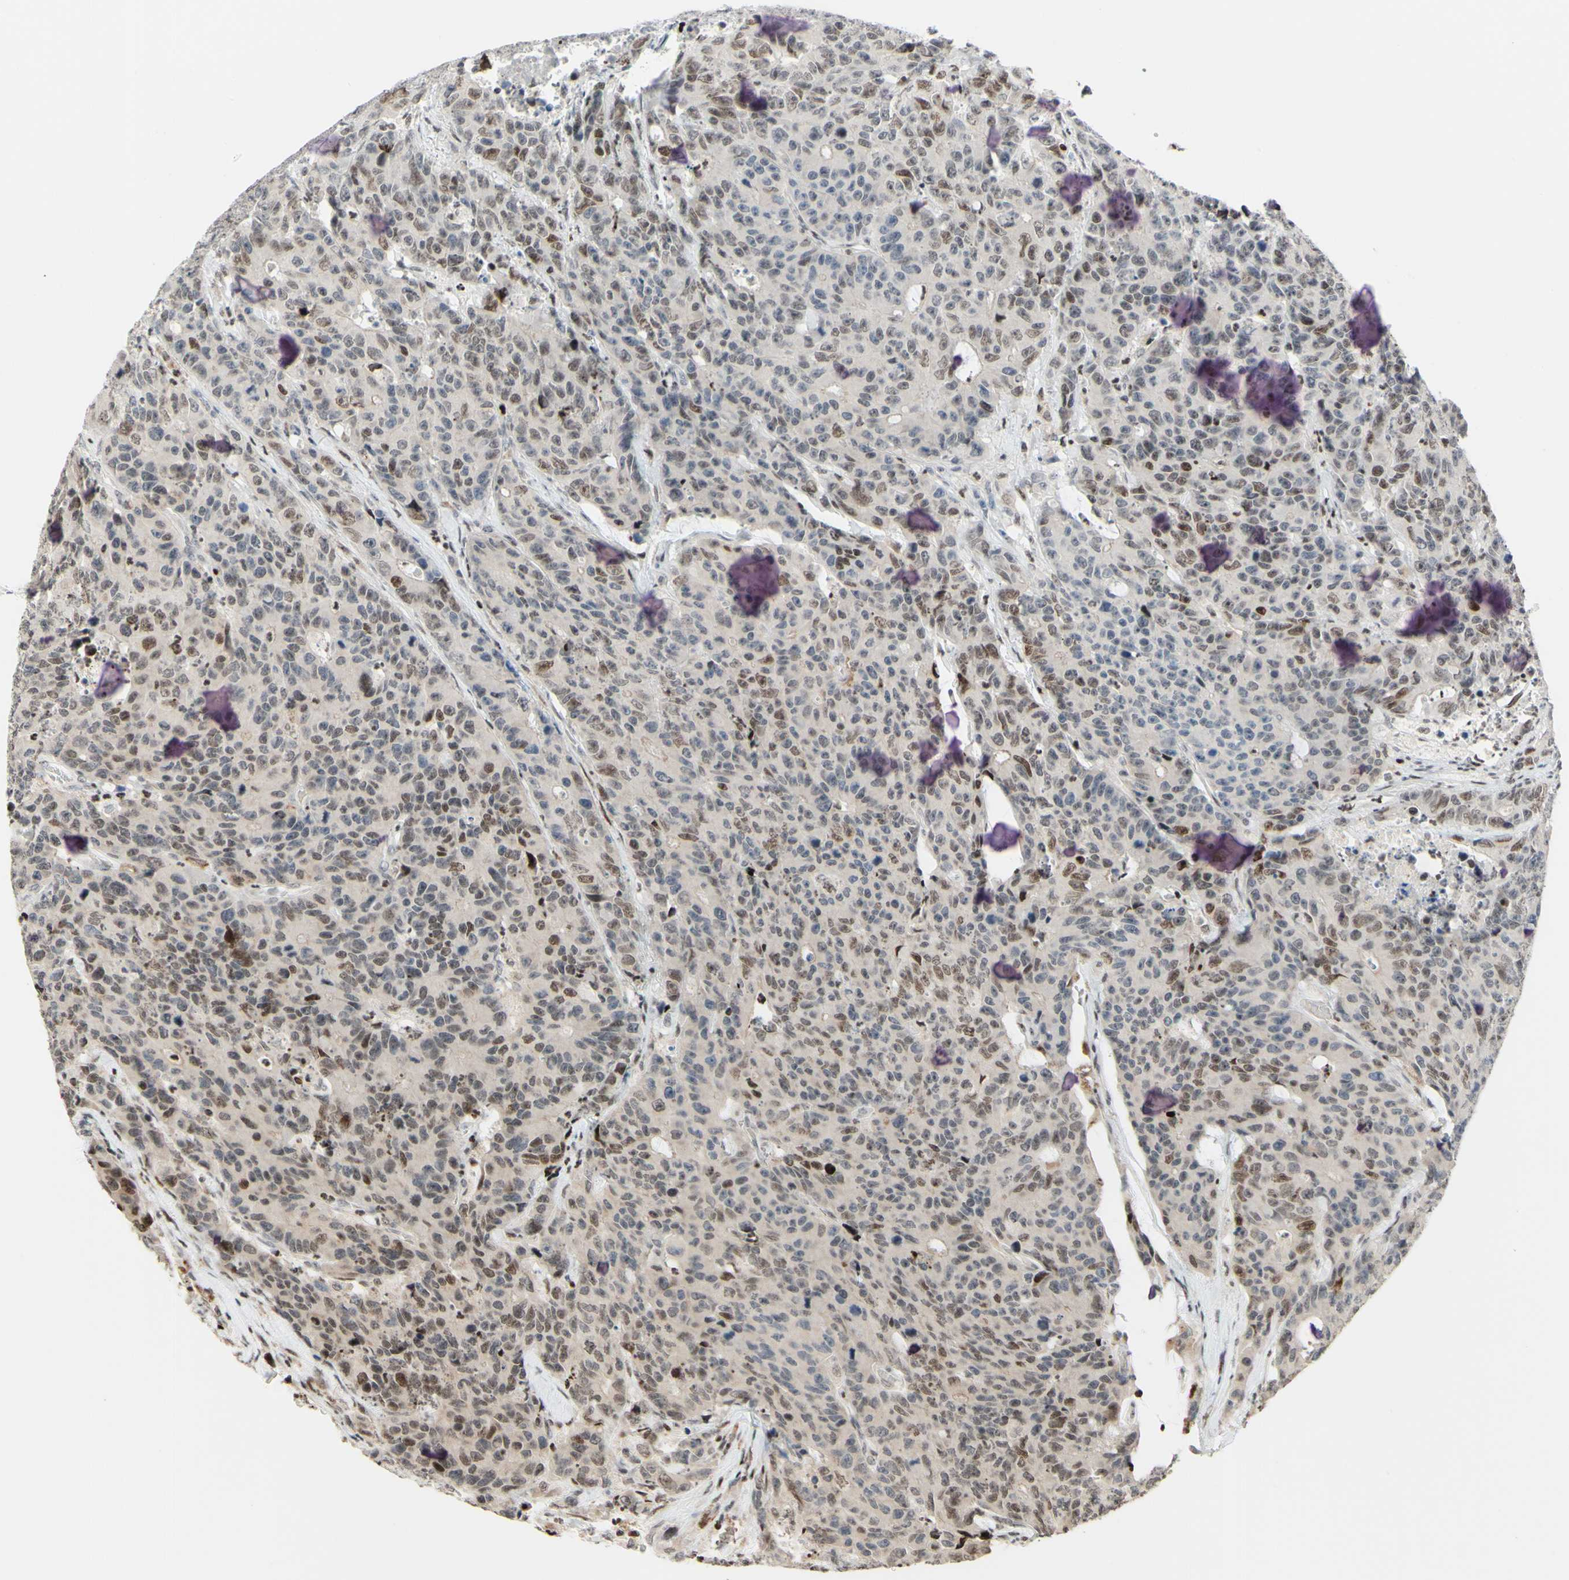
{"staining": {"intensity": "weak", "quantity": "25%-75%", "location": "cytoplasmic/membranous,nuclear"}, "tissue": "colorectal cancer", "cell_type": "Tumor cells", "image_type": "cancer", "snomed": [{"axis": "morphology", "description": "Adenocarcinoma, NOS"}, {"axis": "topography", "description": "Colon"}], "caption": "The micrograph displays immunohistochemical staining of colorectal cancer (adenocarcinoma). There is weak cytoplasmic/membranous and nuclear staining is appreciated in approximately 25%-75% of tumor cells.", "gene": "CDKL5", "patient": {"sex": "female", "age": 86}}